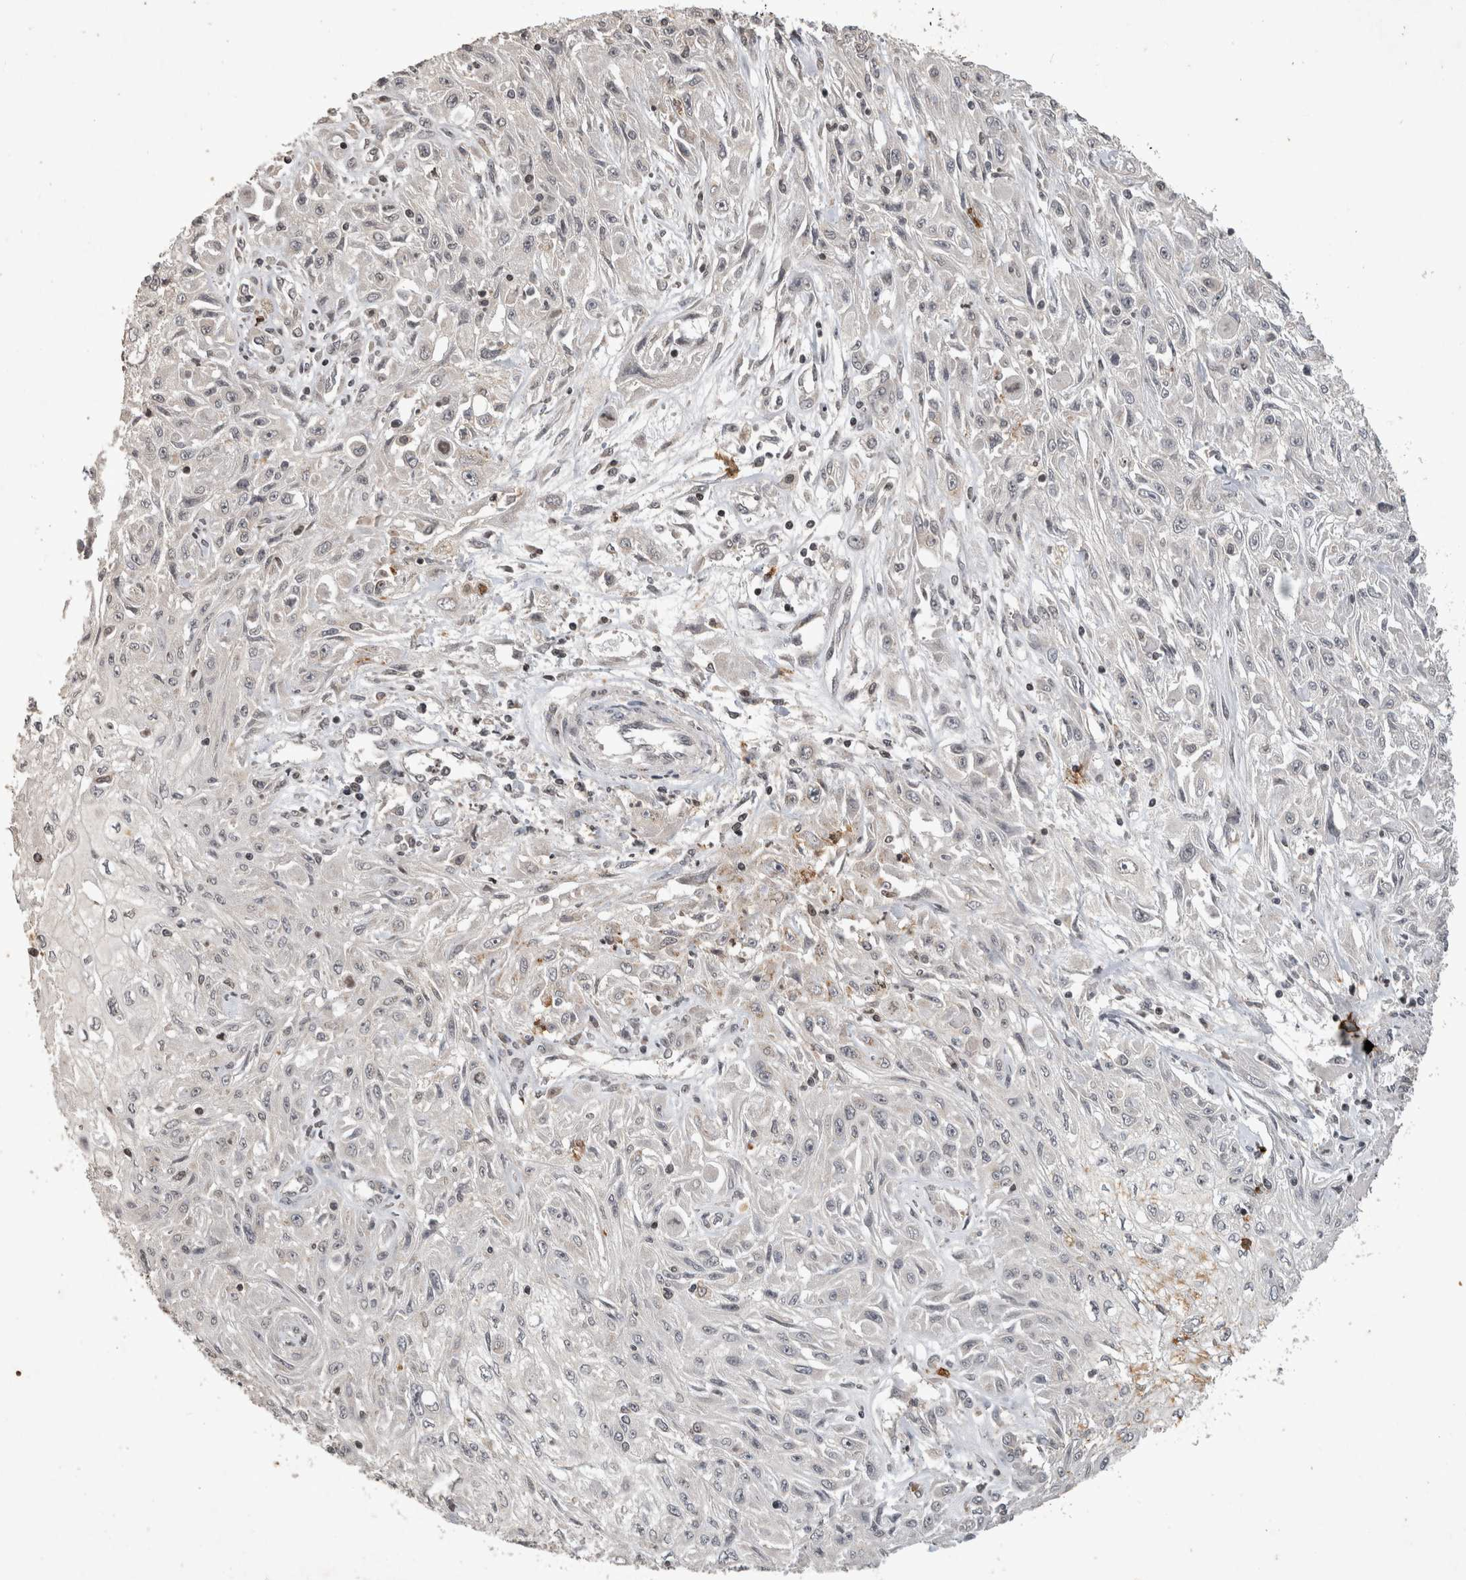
{"staining": {"intensity": "negative", "quantity": "none", "location": "none"}, "tissue": "skin cancer", "cell_type": "Tumor cells", "image_type": "cancer", "snomed": [{"axis": "morphology", "description": "Squamous cell carcinoma, NOS"}, {"axis": "morphology", "description": "Squamous cell carcinoma, metastatic, NOS"}, {"axis": "topography", "description": "Skin"}, {"axis": "topography", "description": "Lymph node"}], "caption": "IHC histopathology image of neoplastic tissue: human skin cancer (metastatic squamous cell carcinoma) stained with DAB (3,3'-diaminobenzidine) displays no significant protein staining in tumor cells.", "gene": "HRK", "patient": {"sex": "male", "age": 75}}